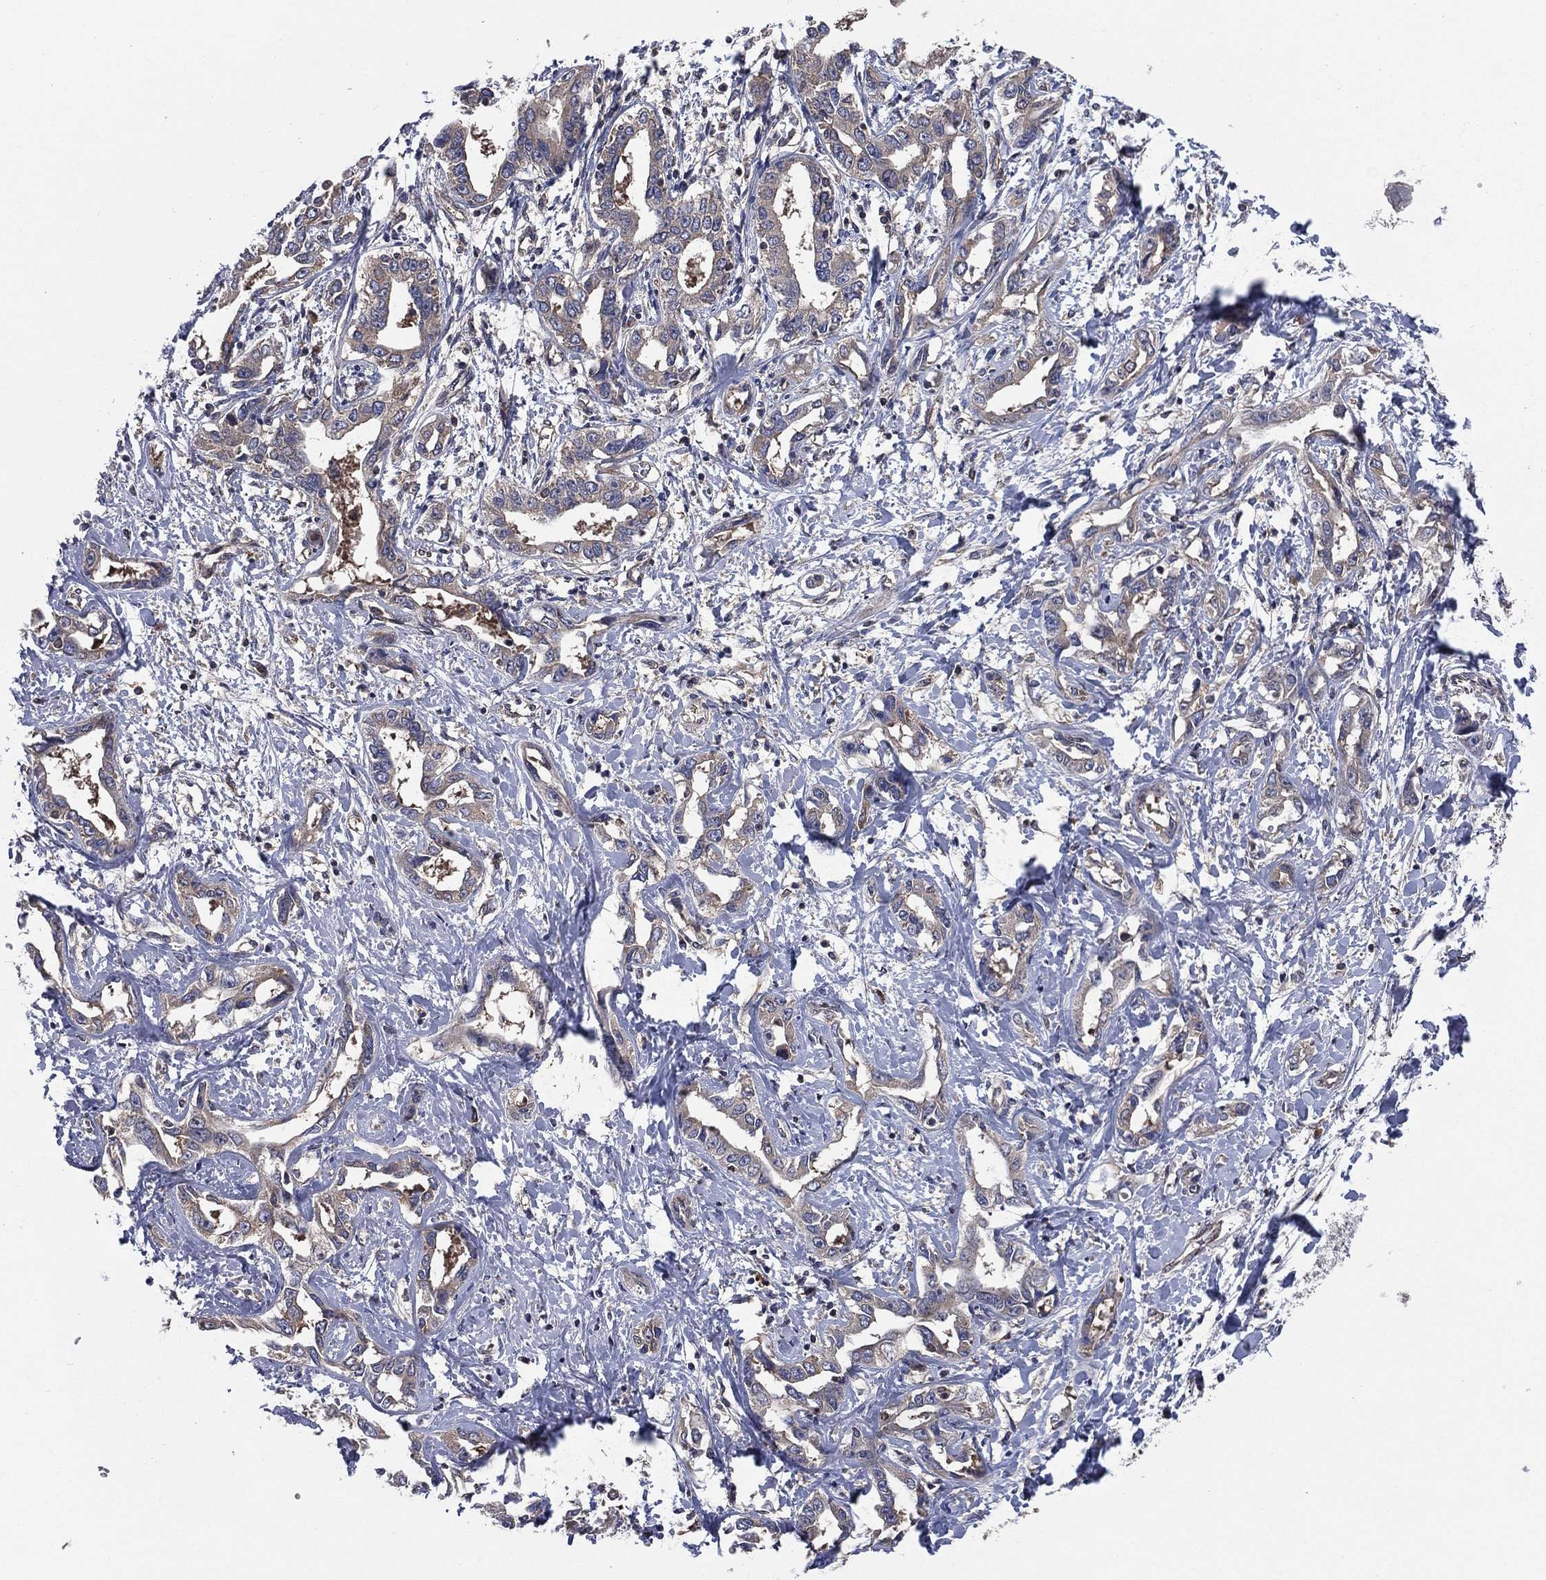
{"staining": {"intensity": "weak", "quantity": "<25%", "location": "cytoplasmic/membranous"}, "tissue": "liver cancer", "cell_type": "Tumor cells", "image_type": "cancer", "snomed": [{"axis": "morphology", "description": "Cholangiocarcinoma"}, {"axis": "topography", "description": "Liver"}], "caption": "Histopathology image shows no protein staining in tumor cells of liver cancer (cholangiocarcinoma) tissue.", "gene": "C2orf76", "patient": {"sex": "male", "age": 59}}